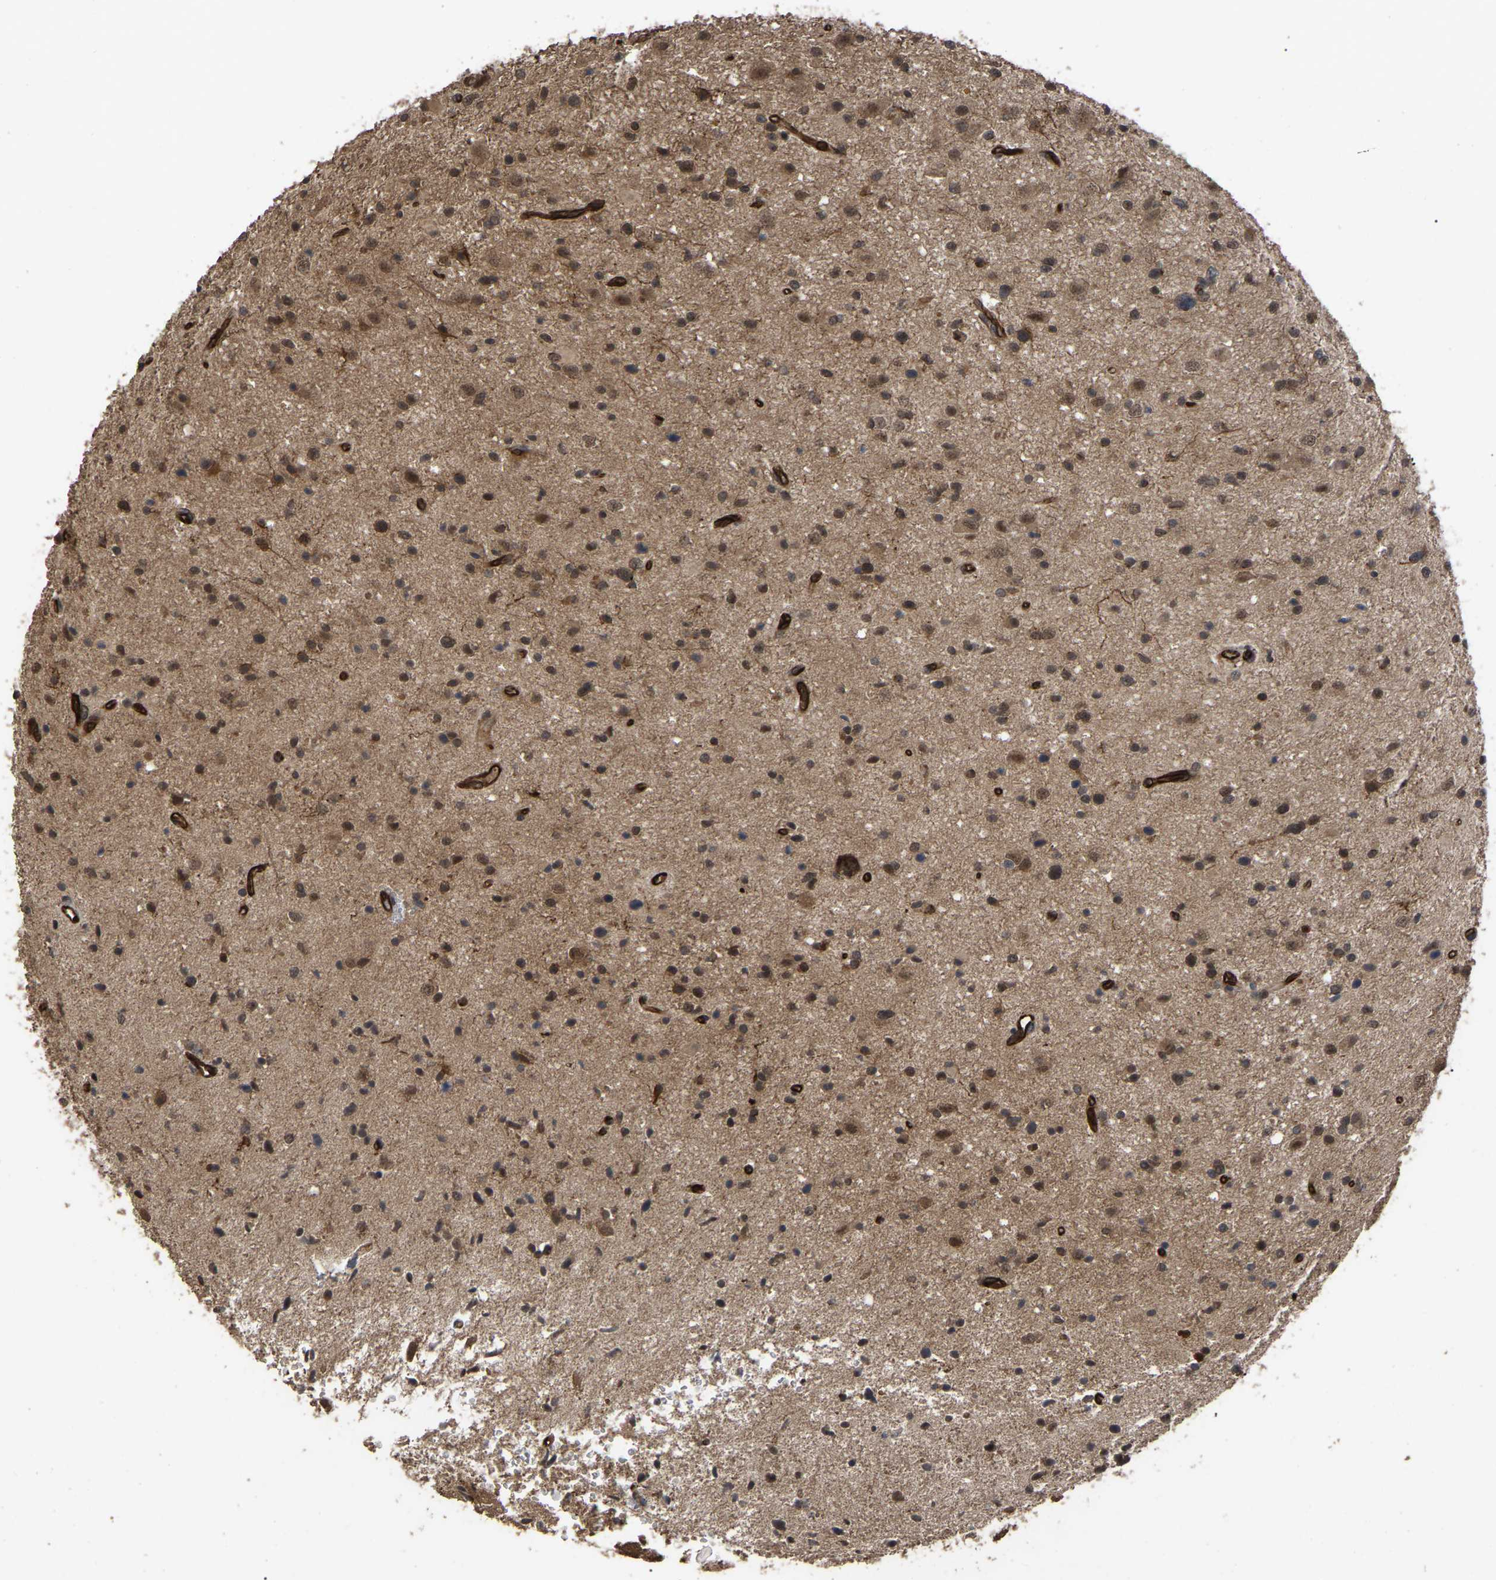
{"staining": {"intensity": "moderate", "quantity": ">75%", "location": "cytoplasmic/membranous,nuclear"}, "tissue": "glioma", "cell_type": "Tumor cells", "image_type": "cancer", "snomed": [{"axis": "morphology", "description": "Glioma, malignant, High grade"}, {"axis": "topography", "description": "Brain"}], "caption": "Malignant glioma (high-grade) tissue reveals moderate cytoplasmic/membranous and nuclear staining in about >75% of tumor cells, visualized by immunohistochemistry.", "gene": "FAM161B", "patient": {"sex": "male", "age": 33}}